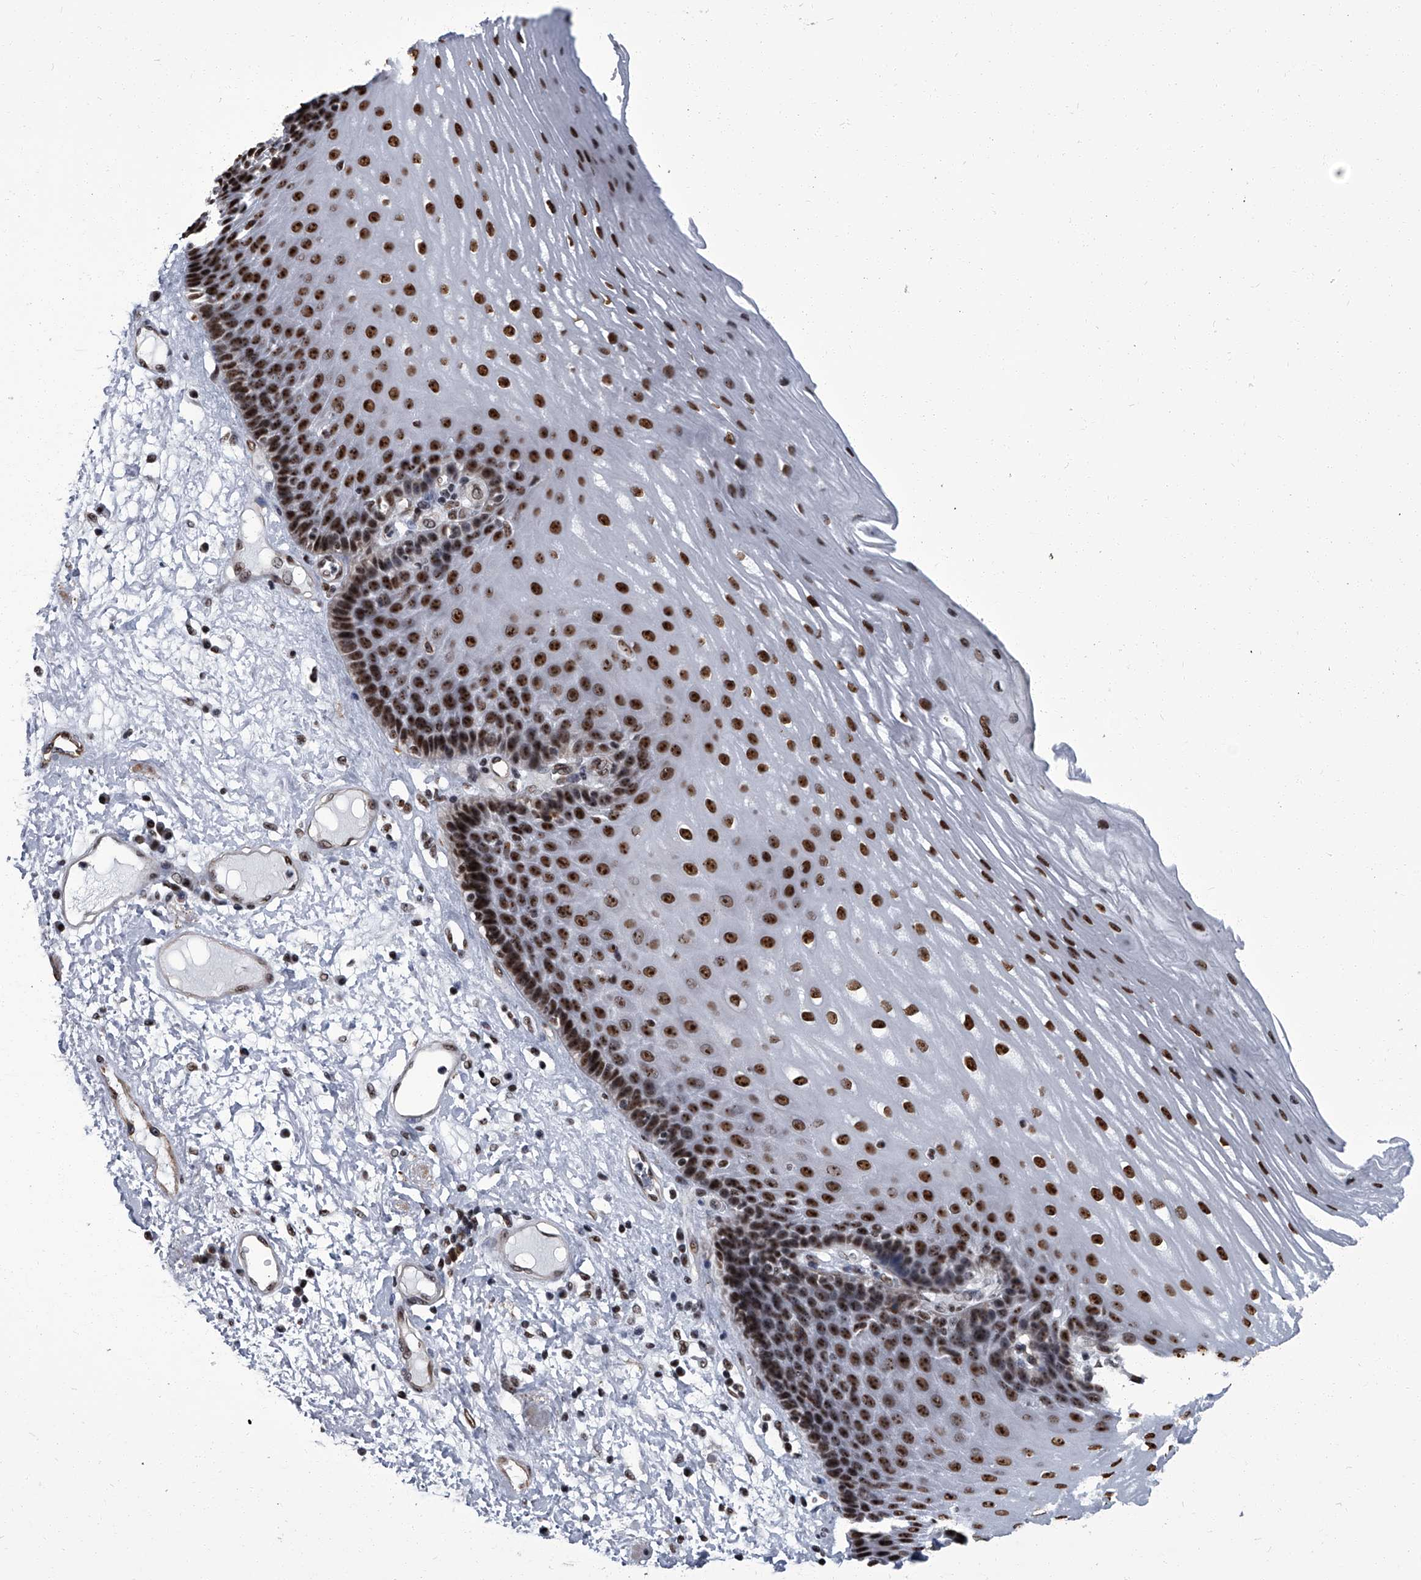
{"staining": {"intensity": "strong", "quantity": ">75%", "location": "nuclear"}, "tissue": "esophagus", "cell_type": "Squamous epithelial cells", "image_type": "normal", "snomed": [{"axis": "morphology", "description": "Normal tissue, NOS"}, {"axis": "morphology", "description": "Adenocarcinoma, NOS"}, {"axis": "topography", "description": "Esophagus"}], "caption": "A micrograph of esophagus stained for a protein reveals strong nuclear brown staining in squamous epithelial cells.", "gene": "ZNF518B", "patient": {"sex": "male", "age": 62}}